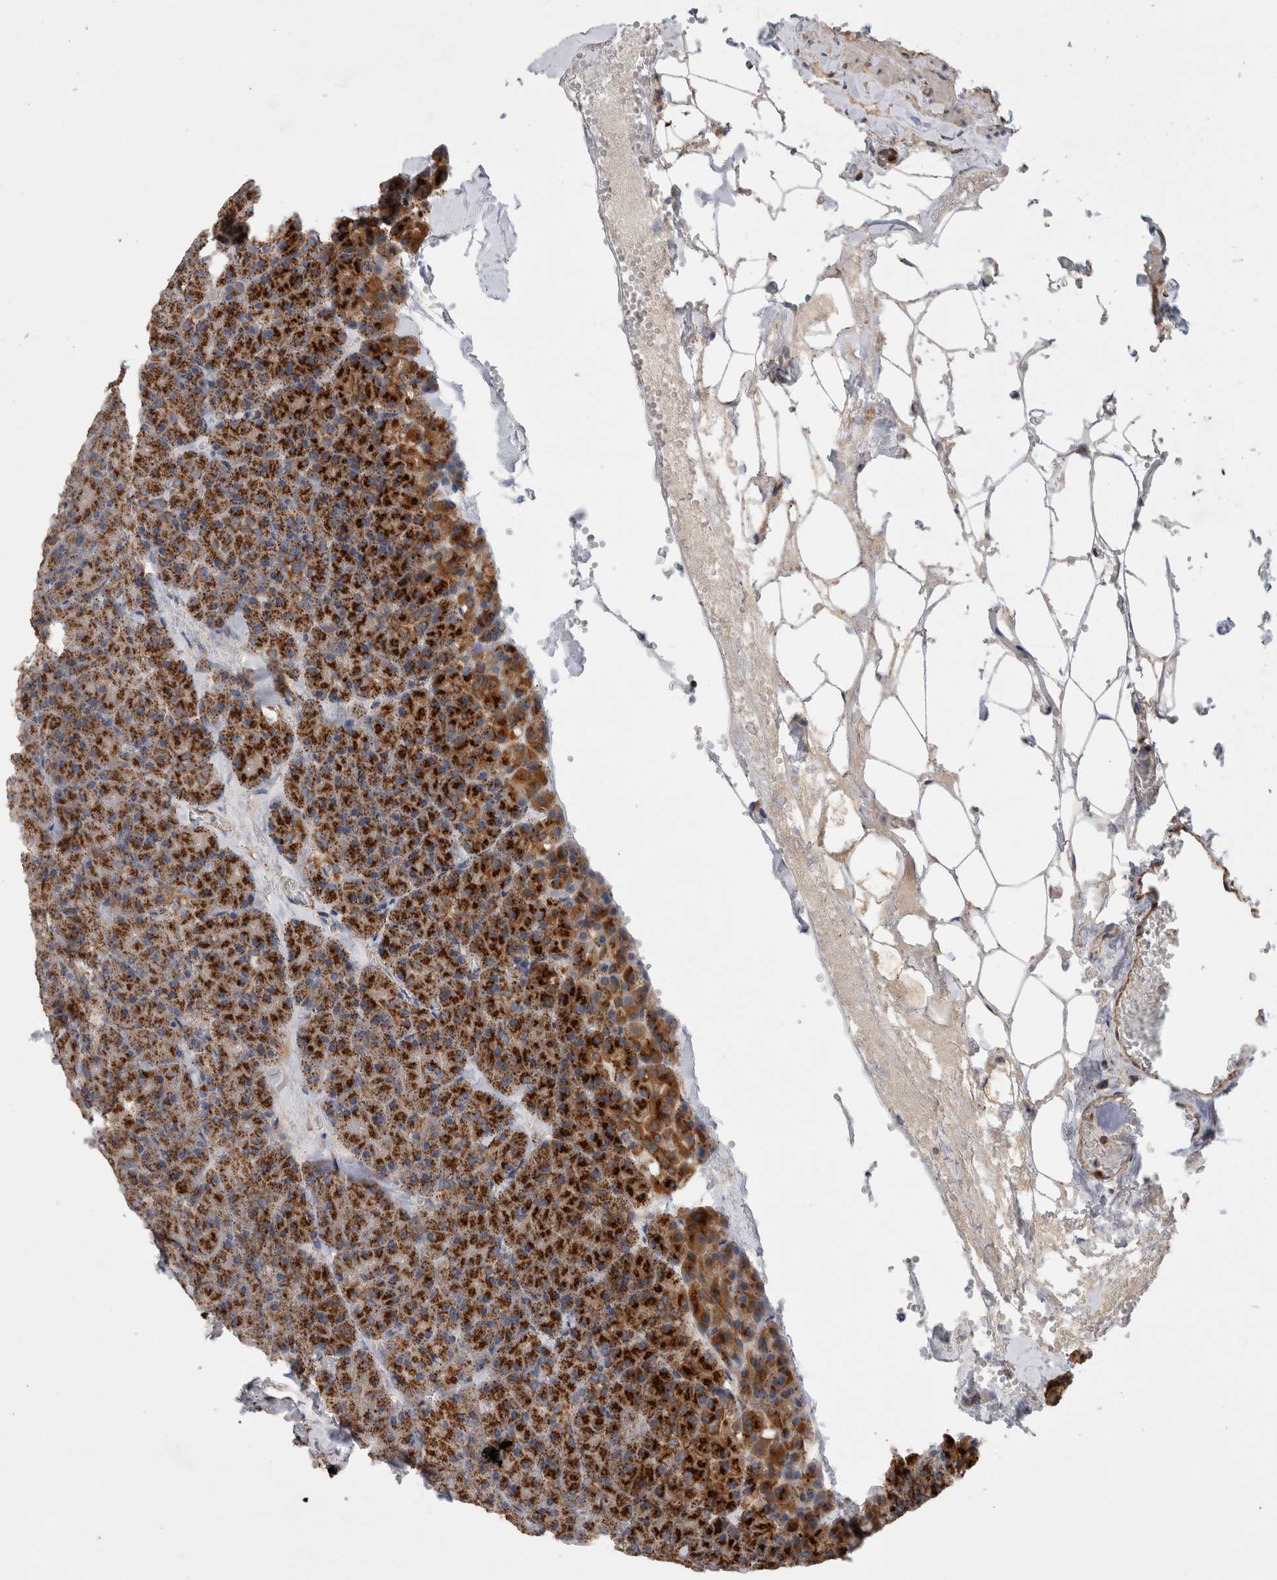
{"staining": {"intensity": "strong", "quantity": ">75%", "location": "cytoplasmic/membranous"}, "tissue": "pancreas", "cell_type": "Exocrine glandular cells", "image_type": "normal", "snomed": [{"axis": "morphology", "description": "Normal tissue, NOS"}, {"axis": "morphology", "description": "Carcinoid, malignant, NOS"}, {"axis": "topography", "description": "Pancreas"}], "caption": "Protein expression by IHC displays strong cytoplasmic/membranous positivity in about >75% of exocrine glandular cells in benign pancreas.", "gene": "IARS2", "patient": {"sex": "female", "age": 35}}